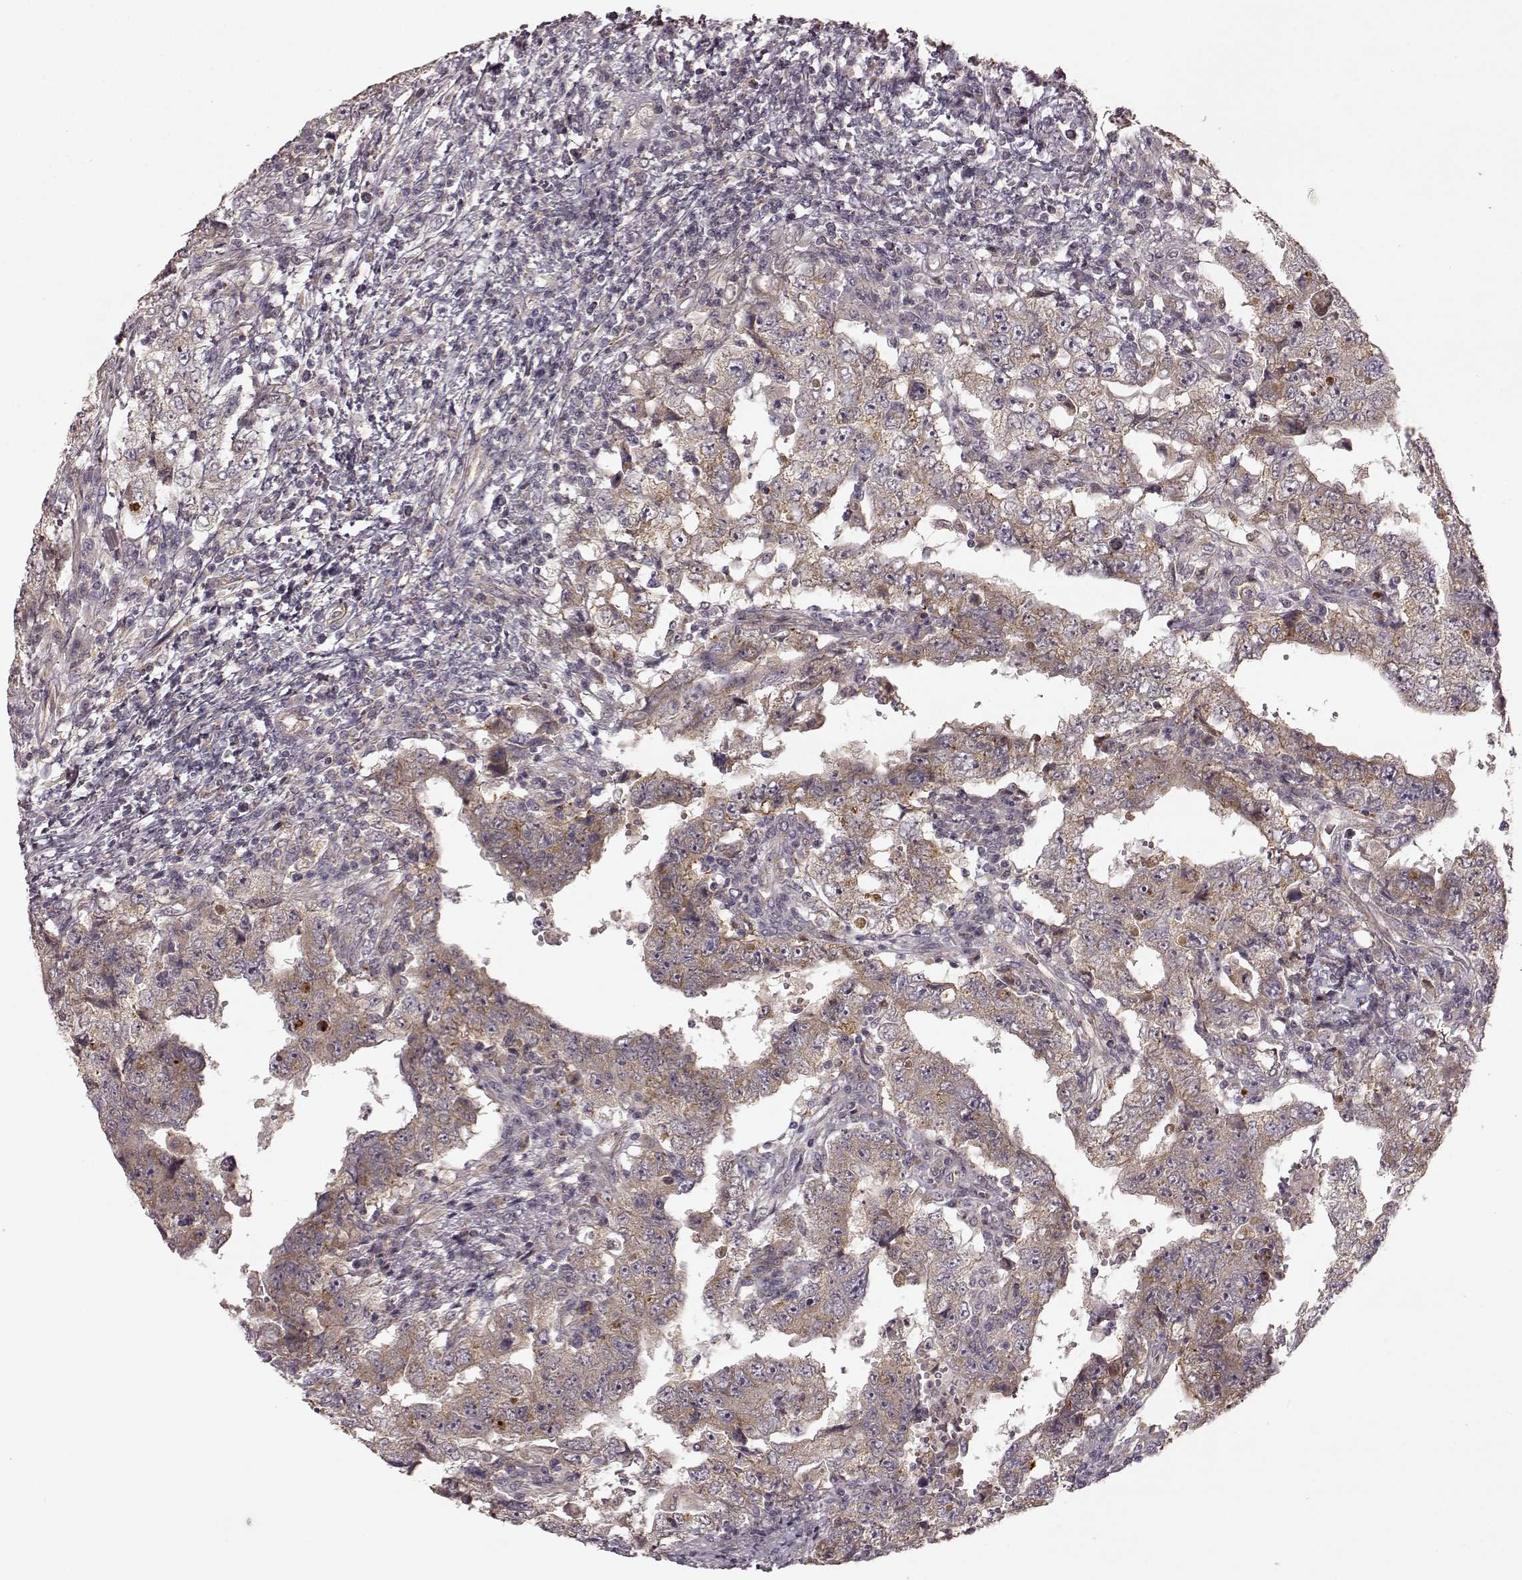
{"staining": {"intensity": "weak", "quantity": ">75%", "location": "cytoplasmic/membranous"}, "tissue": "testis cancer", "cell_type": "Tumor cells", "image_type": "cancer", "snomed": [{"axis": "morphology", "description": "Carcinoma, Embryonal, NOS"}, {"axis": "topography", "description": "Testis"}], "caption": "A brown stain labels weak cytoplasmic/membranous expression of a protein in human testis cancer tumor cells. Immunohistochemistry stains the protein in brown and the nuclei are stained blue.", "gene": "SLC12A9", "patient": {"sex": "male", "age": 26}}